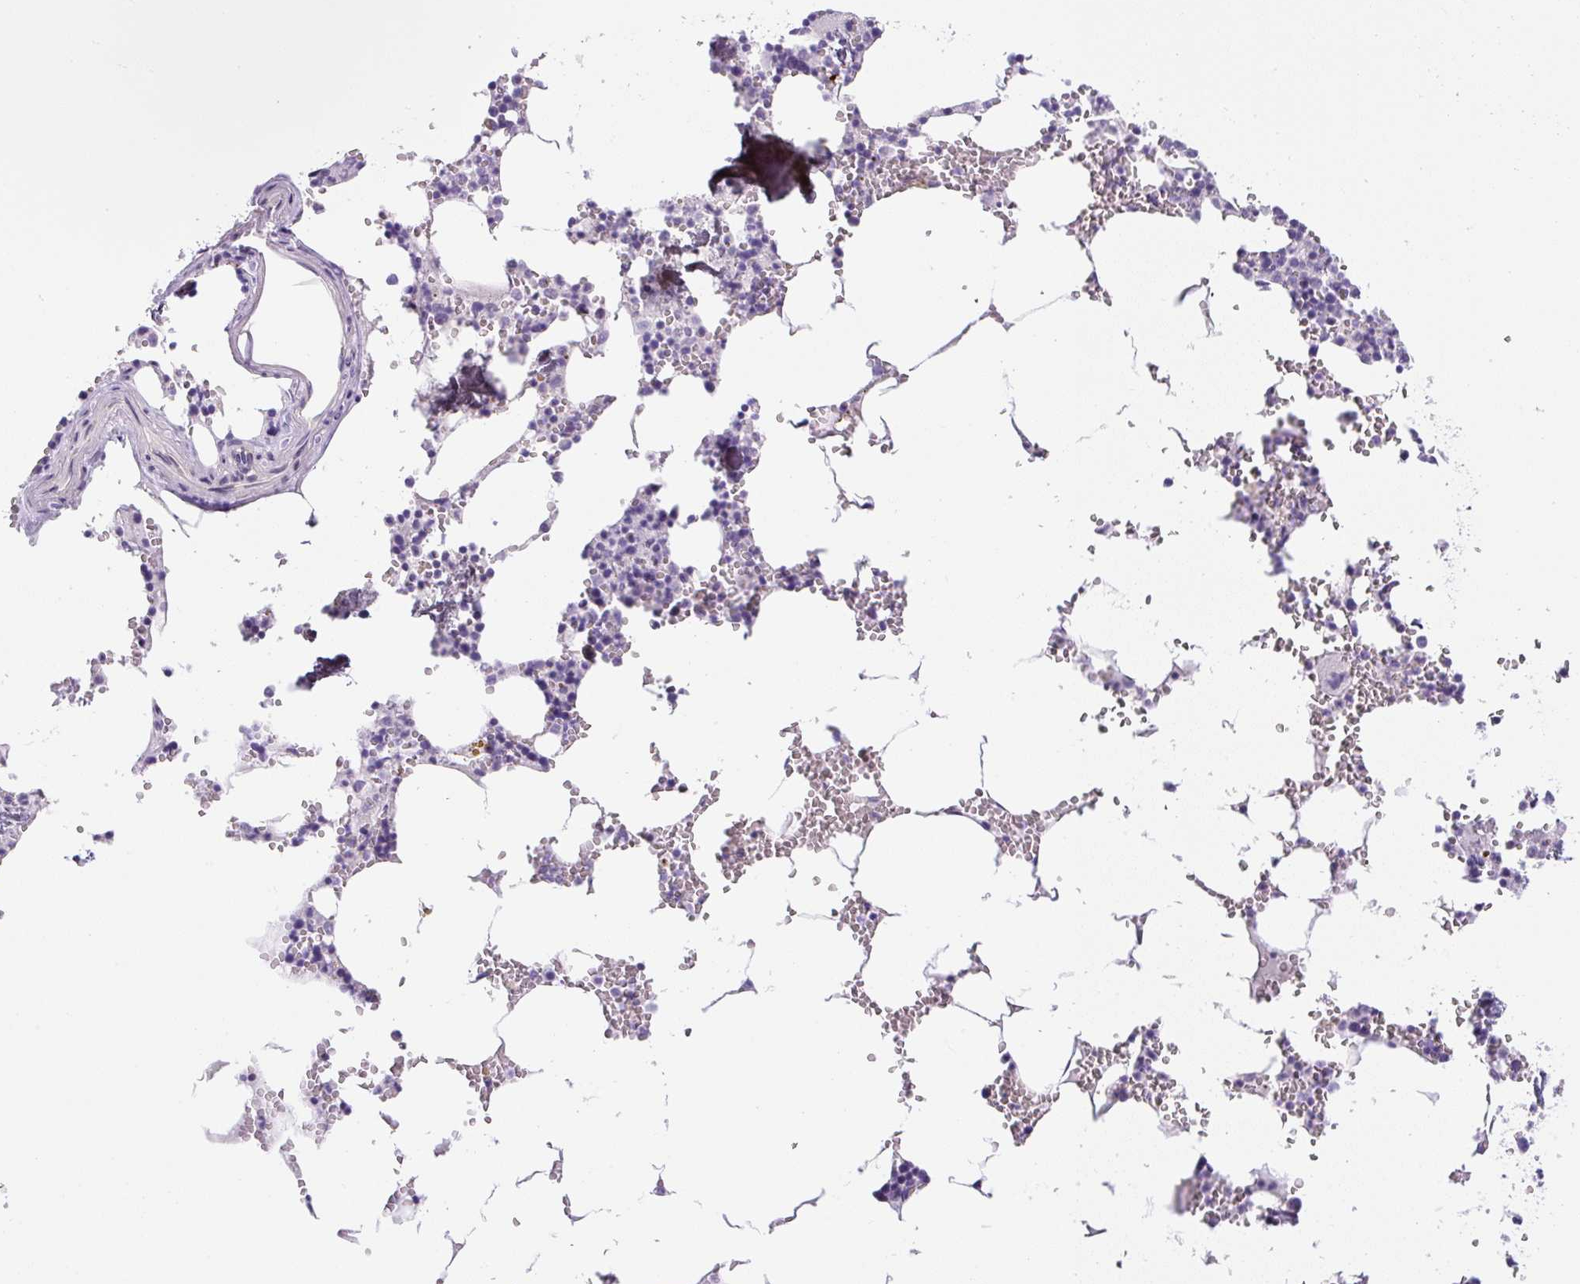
{"staining": {"intensity": "negative", "quantity": "none", "location": "none"}, "tissue": "bone marrow", "cell_type": "Hematopoietic cells", "image_type": "normal", "snomed": [{"axis": "morphology", "description": "Normal tissue, NOS"}, {"axis": "topography", "description": "Bone marrow"}], "caption": "Immunohistochemistry micrograph of benign bone marrow stained for a protein (brown), which shows no positivity in hematopoietic cells. Nuclei are stained in blue.", "gene": "ADAMTS19", "patient": {"sex": "male", "age": 54}}